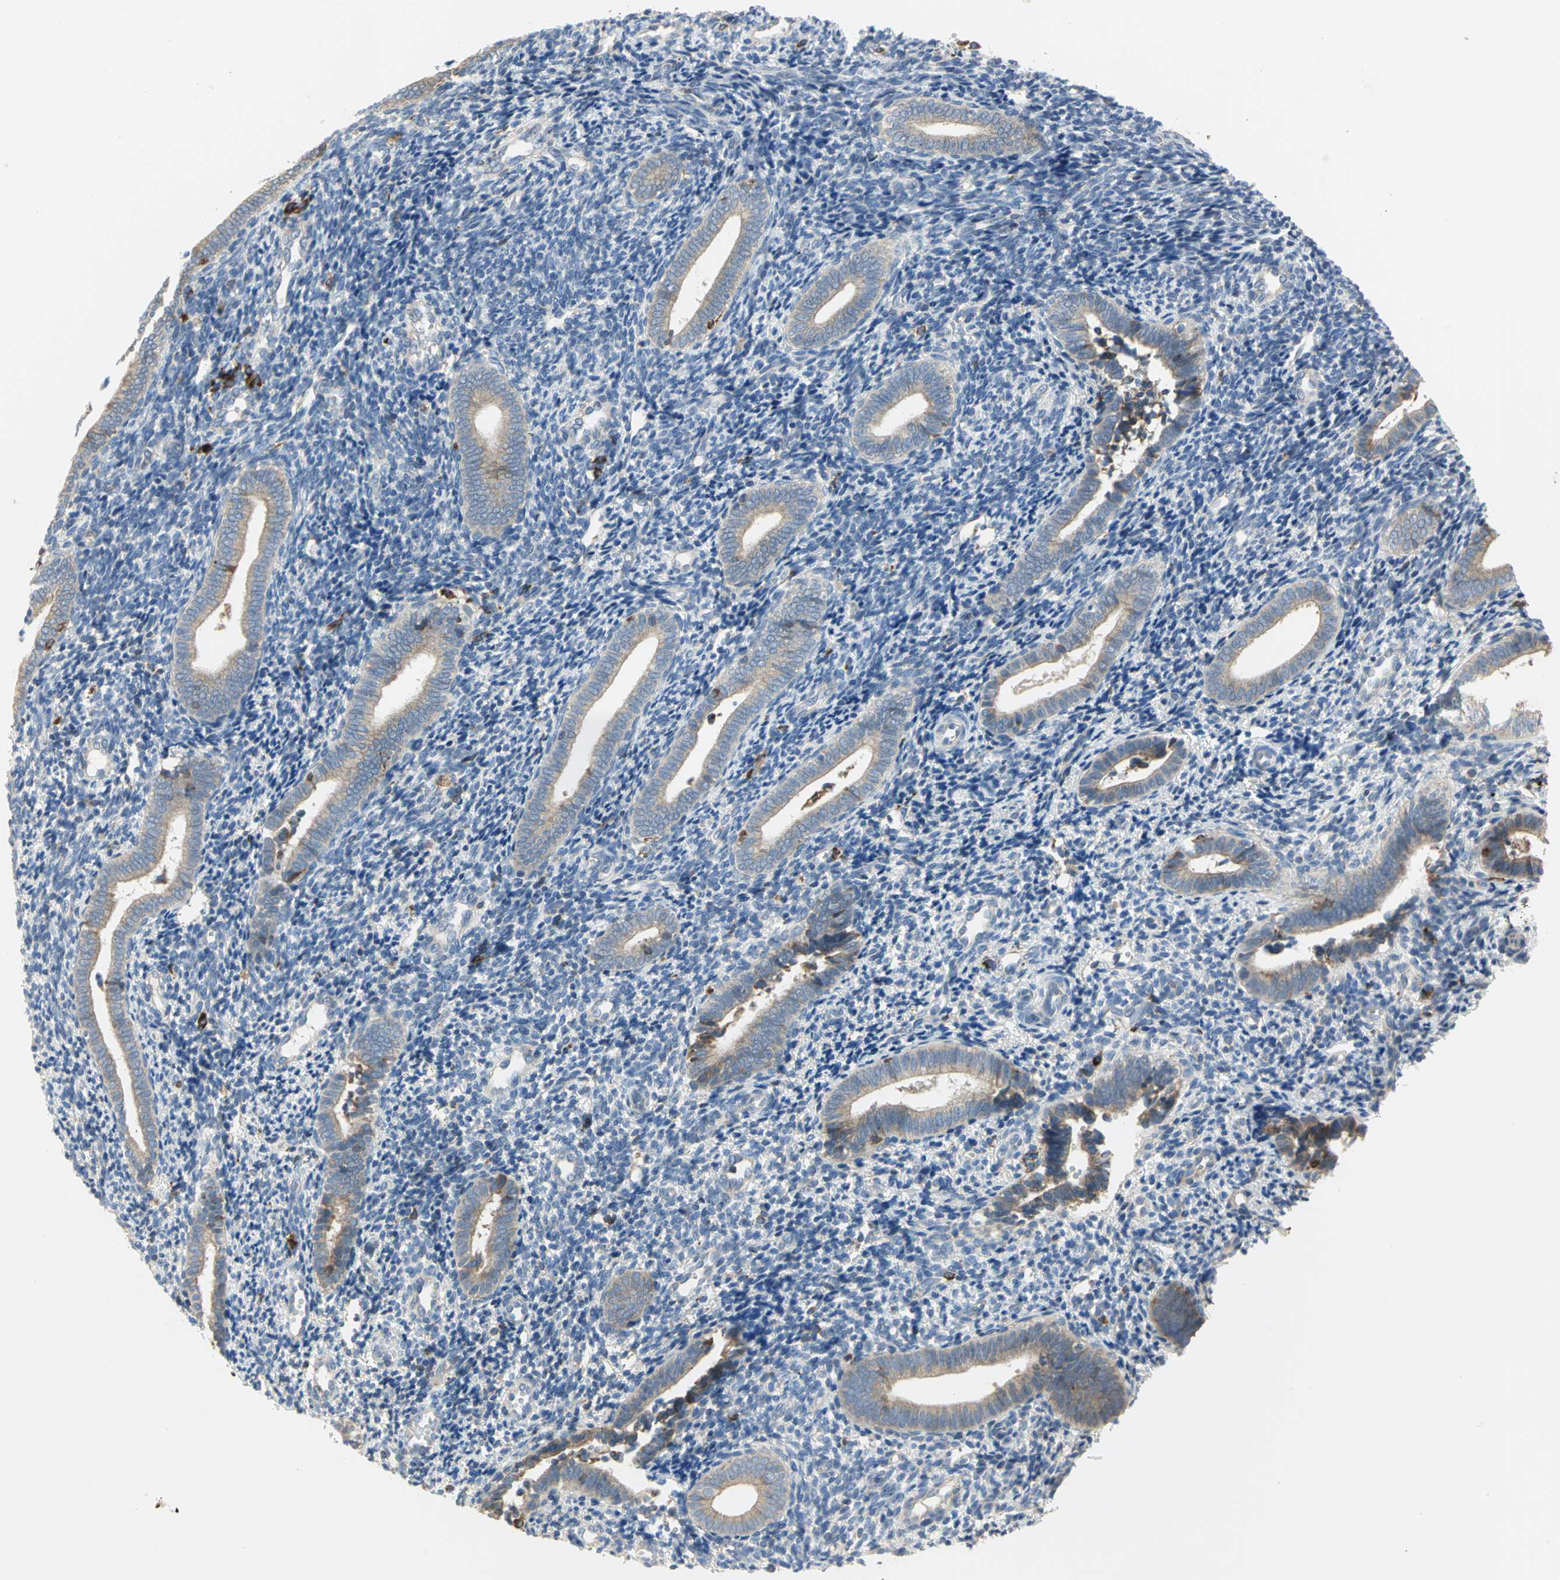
{"staining": {"intensity": "negative", "quantity": "none", "location": "none"}, "tissue": "endometrium", "cell_type": "Cells in endometrial stroma", "image_type": "normal", "snomed": [{"axis": "morphology", "description": "Normal tissue, NOS"}, {"axis": "topography", "description": "Uterus"}, {"axis": "topography", "description": "Endometrium"}], "caption": "This is an immunohistochemistry (IHC) micrograph of benign human endometrium. There is no expression in cells in endometrial stroma.", "gene": "SDF2L1", "patient": {"sex": "female", "age": 33}}